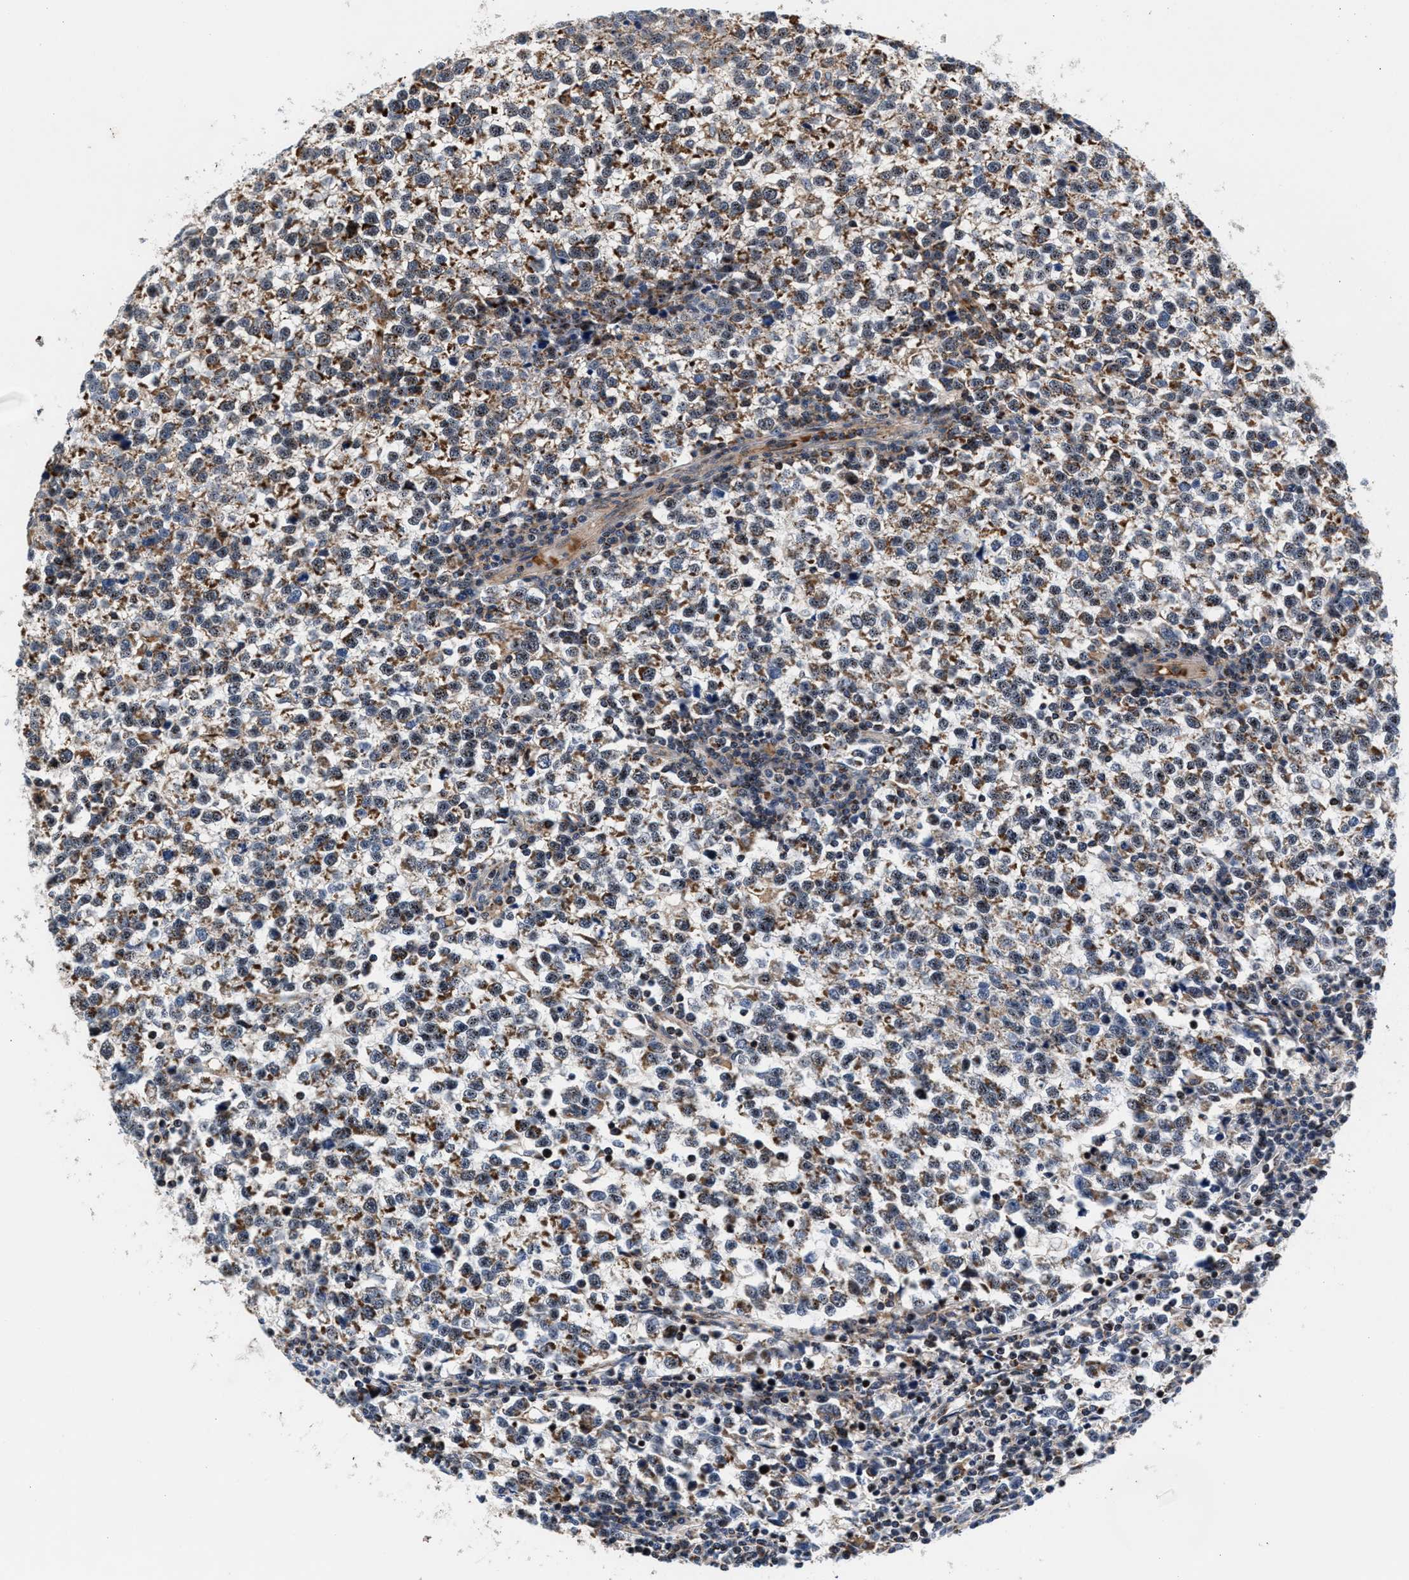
{"staining": {"intensity": "weak", "quantity": ">75%", "location": "cytoplasmic/membranous,nuclear"}, "tissue": "testis cancer", "cell_type": "Tumor cells", "image_type": "cancer", "snomed": [{"axis": "morphology", "description": "Normal tissue, NOS"}, {"axis": "morphology", "description": "Seminoma, NOS"}, {"axis": "topography", "description": "Testis"}], "caption": "Protein expression analysis of seminoma (testis) shows weak cytoplasmic/membranous and nuclear expression in approximately >75% of tumor cells.", "gene": "SGK1", "patient": {"sex": "male", "age": 43}}